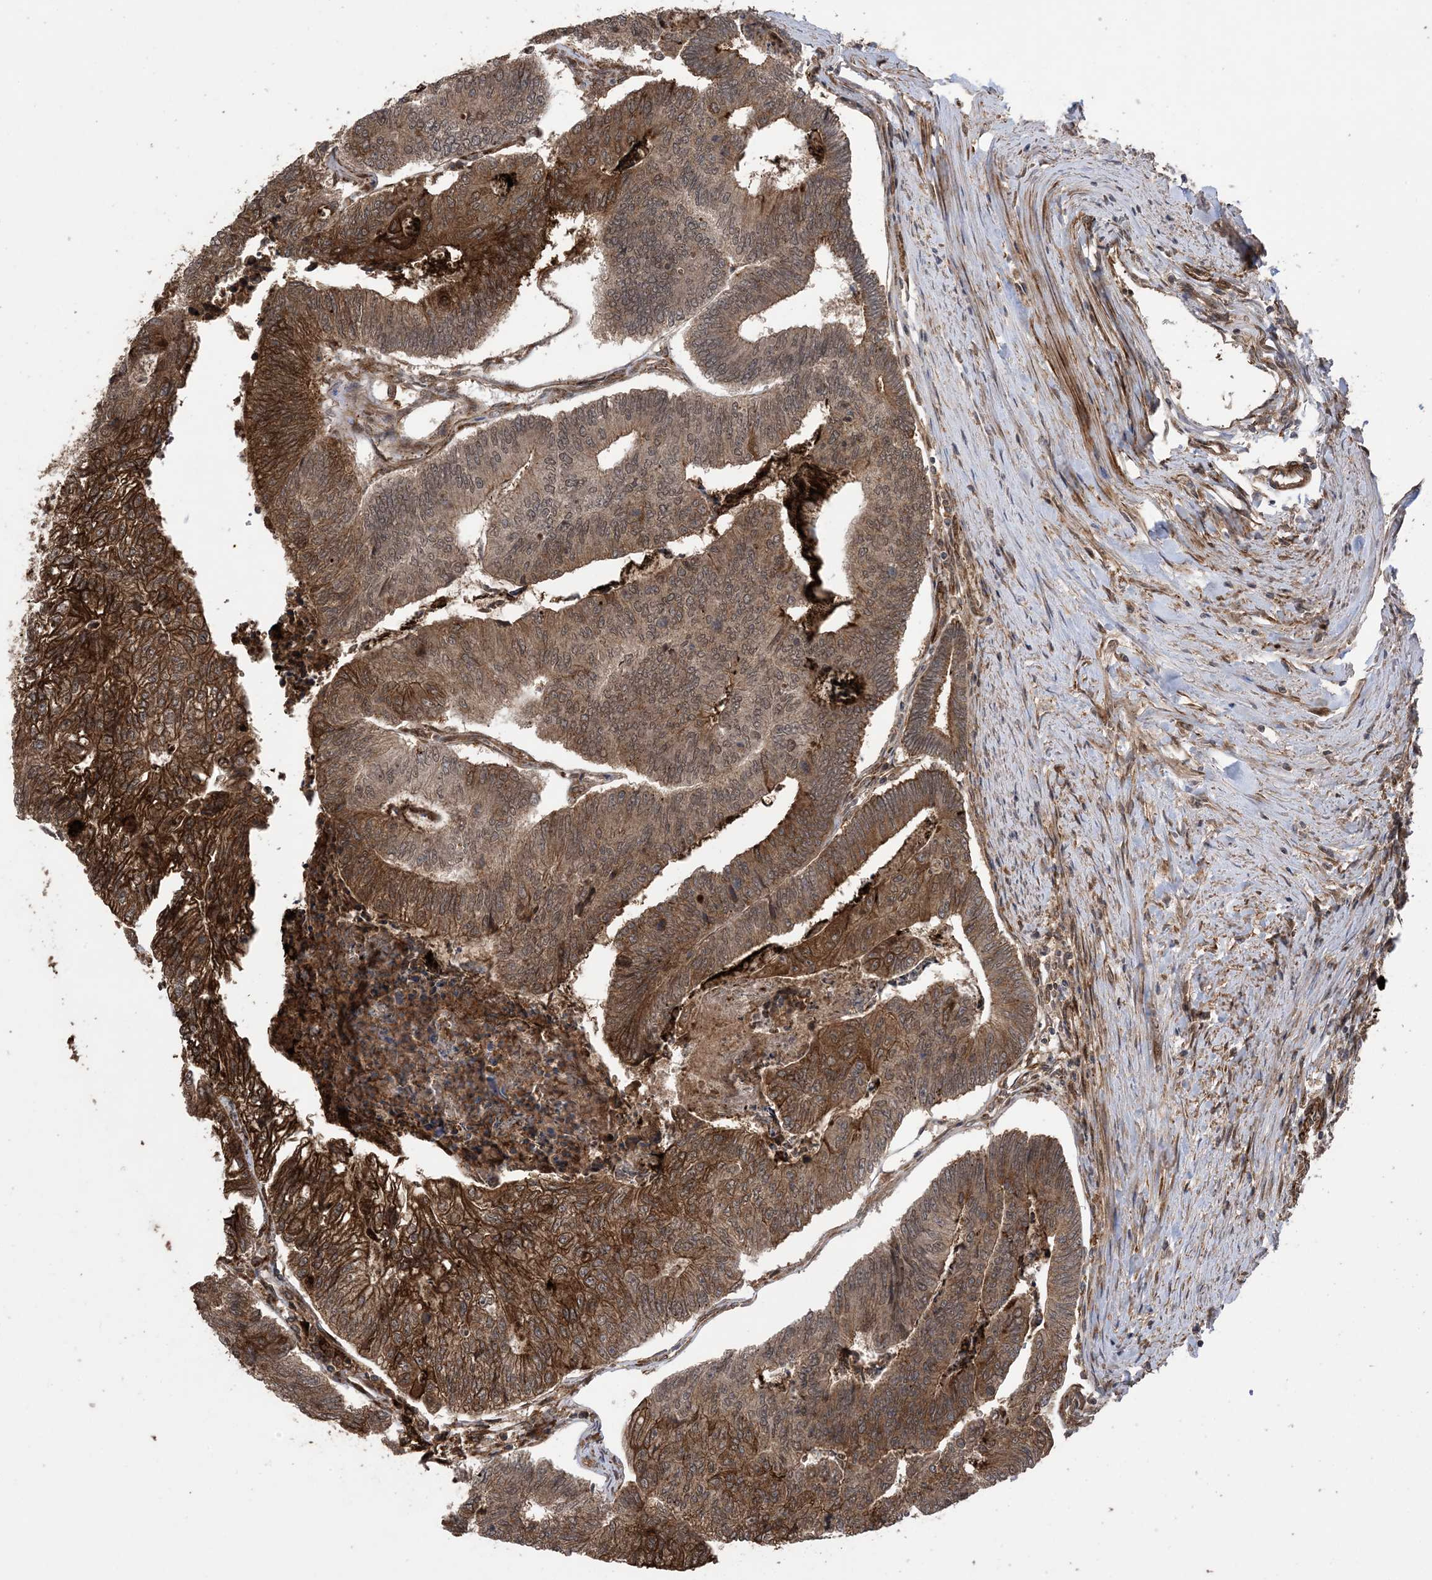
{"staining": {"intensity": "moderate", "quantity": ">75%", "location": "cytoplasmic/membranous"}, "tissue": "colorectal cancer", "cell_type": "Tumor cells", "image_type": "cancer", "snomed": [{"axis": "morphology", "description": "Adenocarcinoma, NOS"}, {"axis": "topography", "description": "Colon"}], "caption": "Tumor cells display medium levels of moderate cytoplasmic/membranous positivity in approximately >75% of cells in human adenocarcinoma (colorectal).", "gene": "ZNF511", "patient": {"sex": "female", "age": 67}}